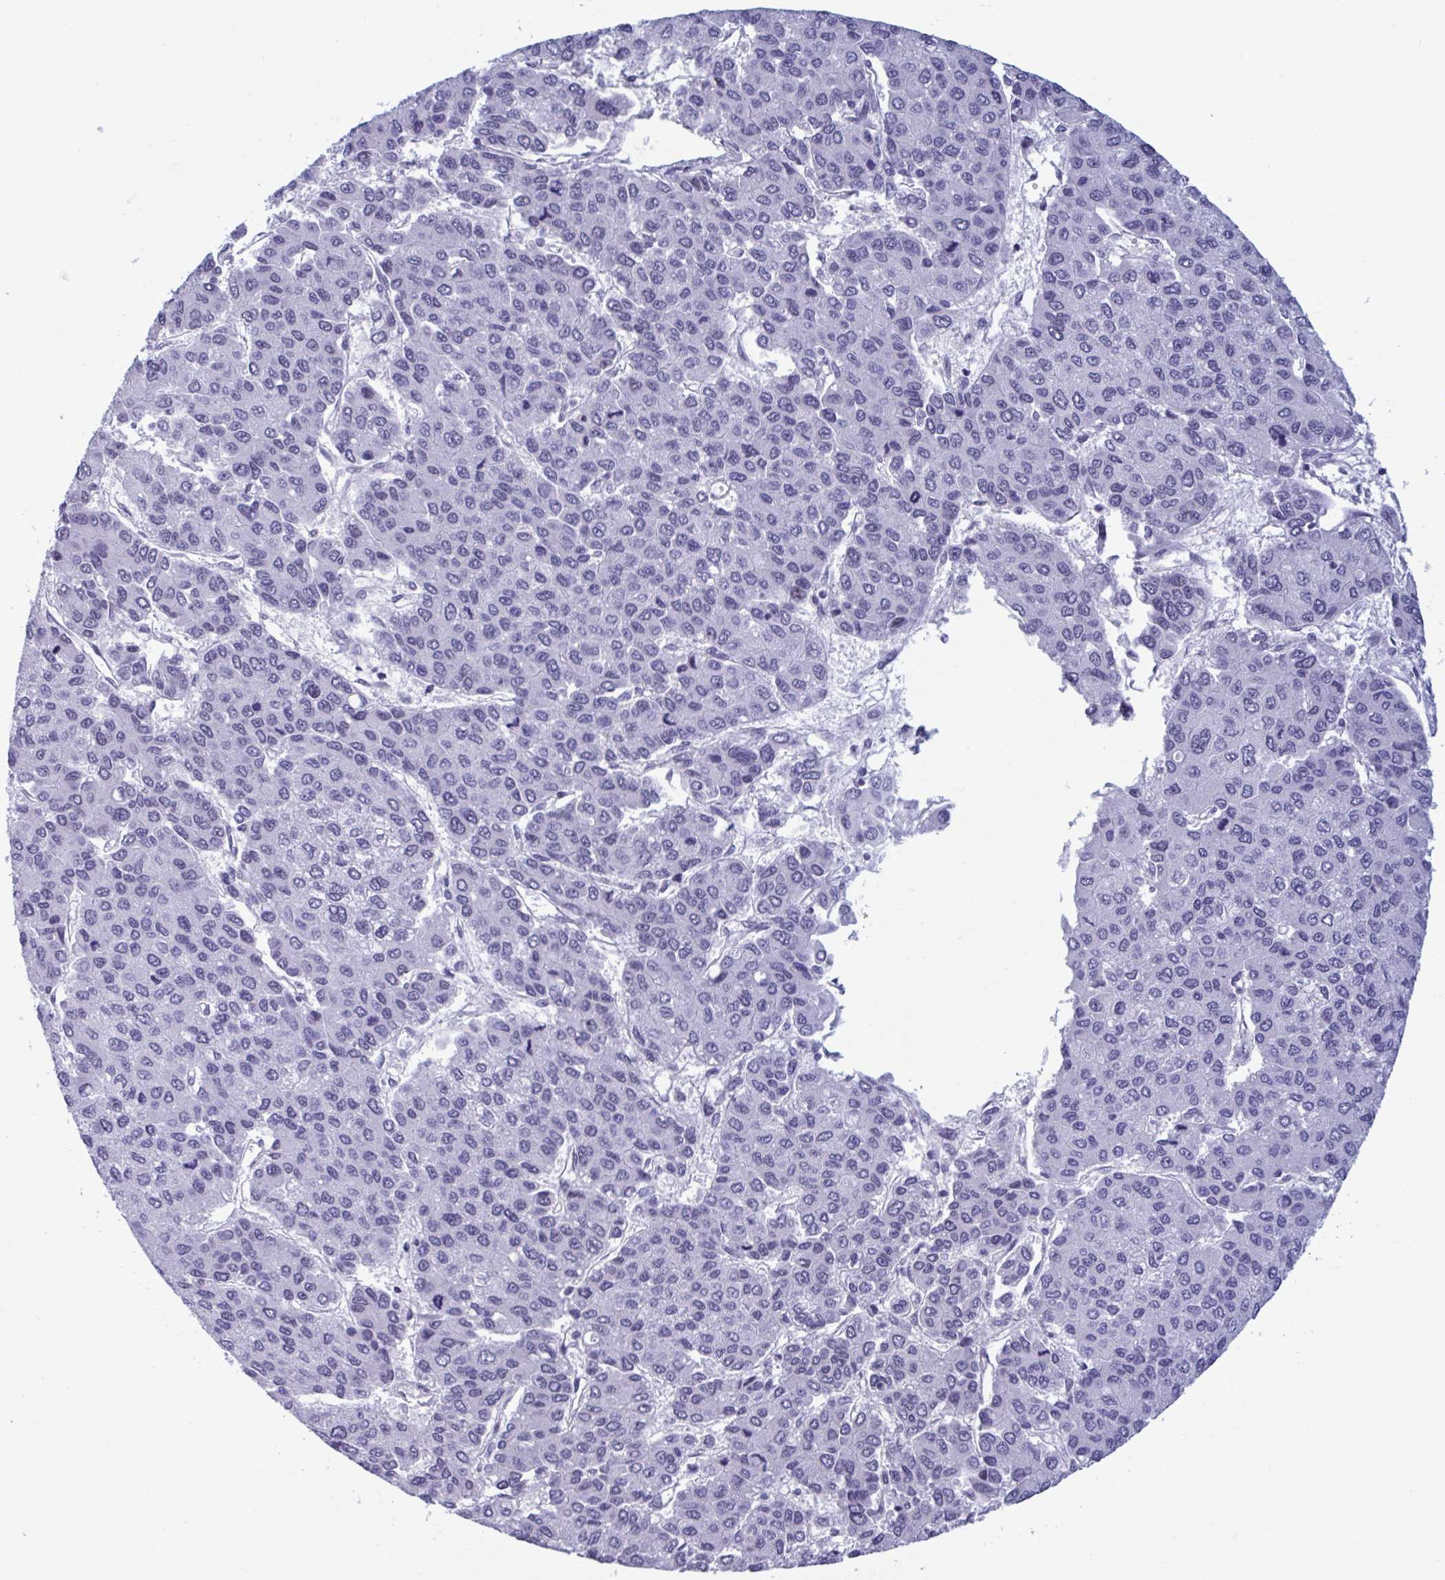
{"staining": {"intensity": "negative", "quantity": "none", "location": "none"}, "tissue": "liver cancer", "cell_type": "Tumor cells", "image_type": "cancer", "snomed": [{"axis": "morphology", "description": "Carcinoma, Hepatocellular, NOS"}, {"axis": "topography", "description": "Liver"}], "caption": "Tumor cells are negative for protein expression in human hepatocellular carcinoma (liver).", "gene": "MSMB", "patient": {"sex": "female", "age": 66}}